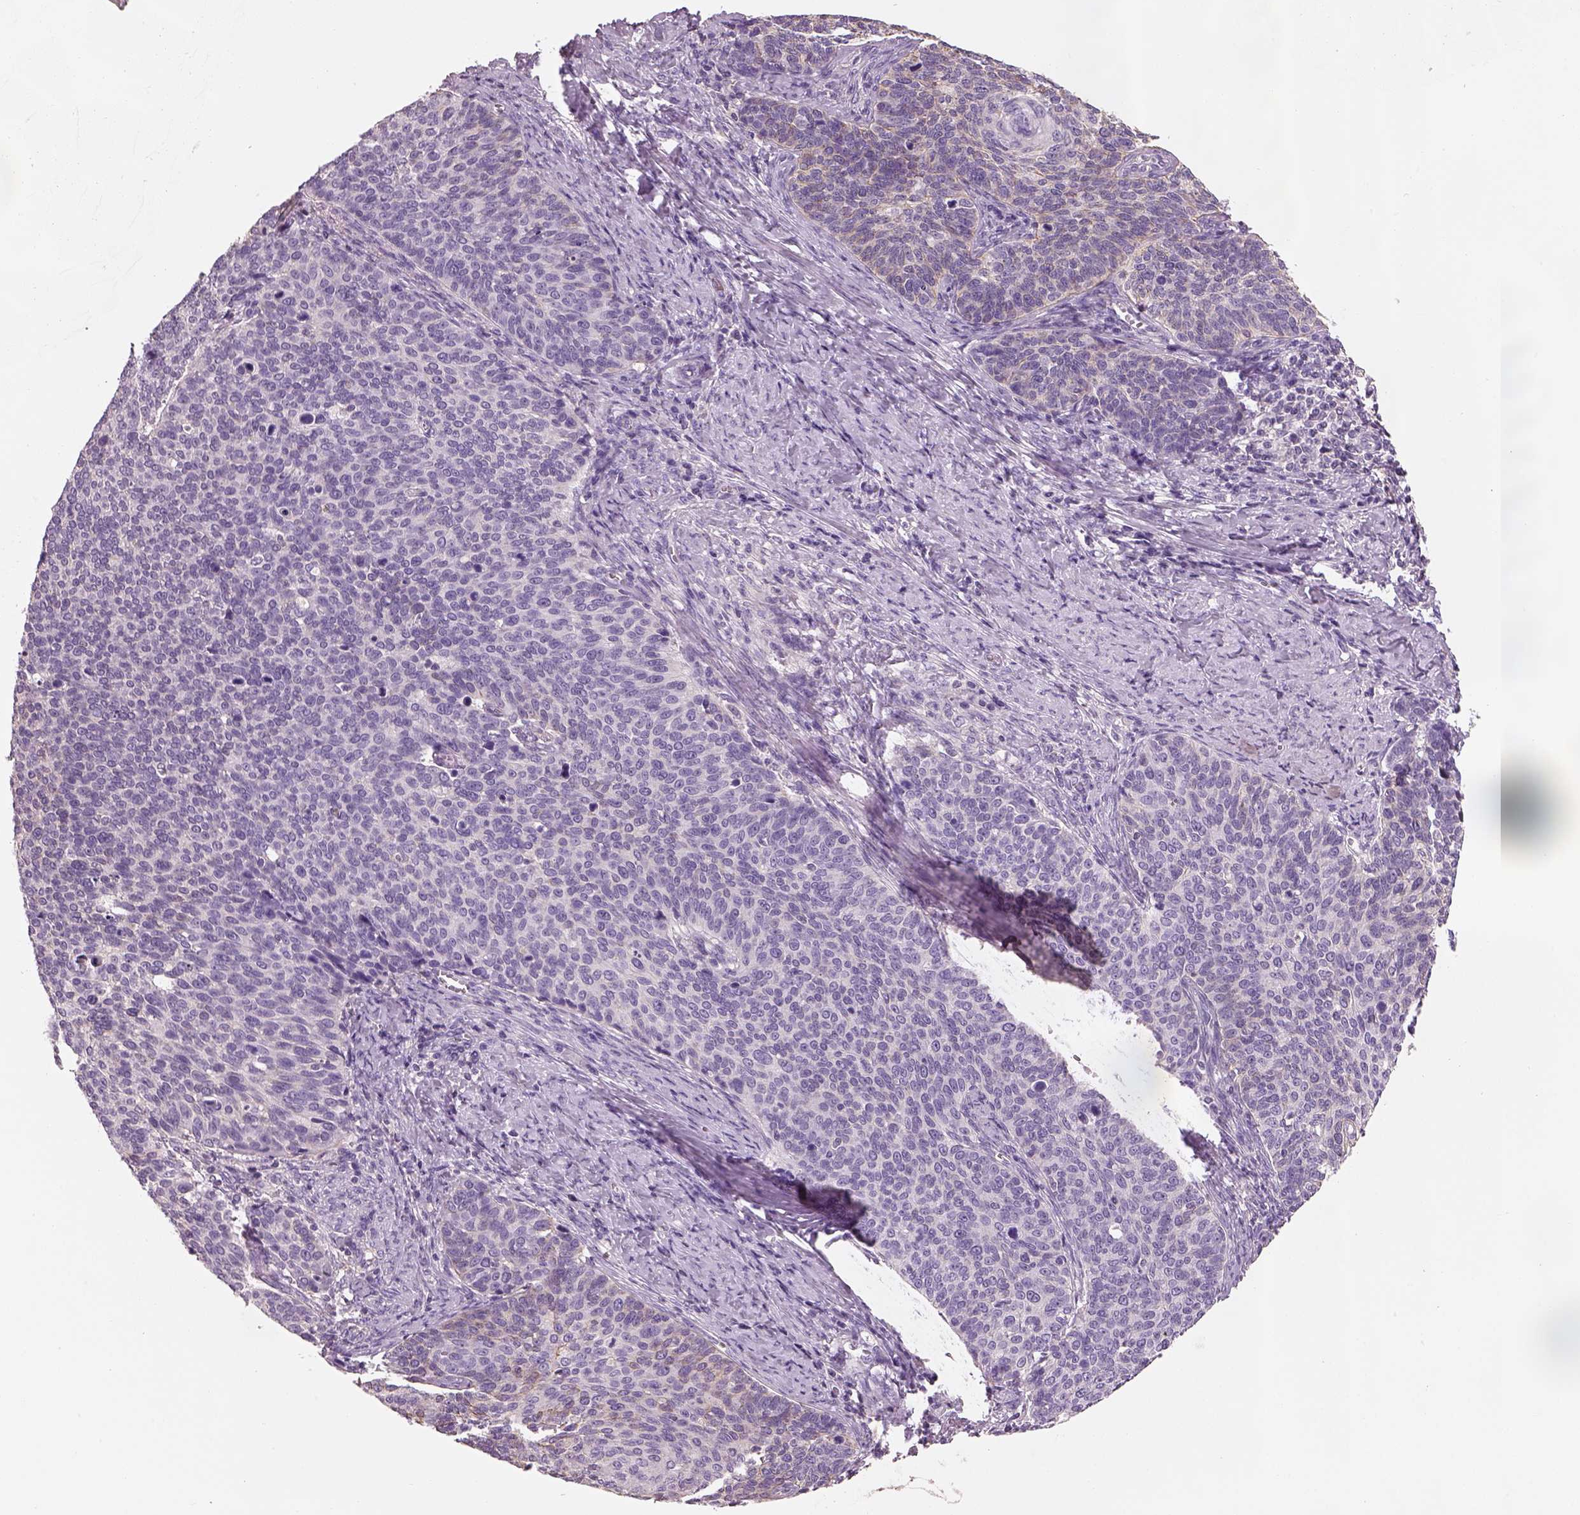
{"staining": {"intensity": "negative", "quantity": "none", "location": "none"}, "tissue": "cervical cancer", "cell_type": "Tumor cells", "image_type": "cancer", "snomed": [{"axis": "morphology", "description": "Normal tissue, NOS"}, {"axis": "morphology", "description": "Squamous cell carcinoma, NOS"}, {"axis": "topography", "description": "Cervix"}], "caption": "The immunohistochemistry (IHC) micrograph has no significant expression in tumor cells of cervical cancer tissue.", "gene": "OTUD6A", "patient": {"sex": "female", "age": 39}}